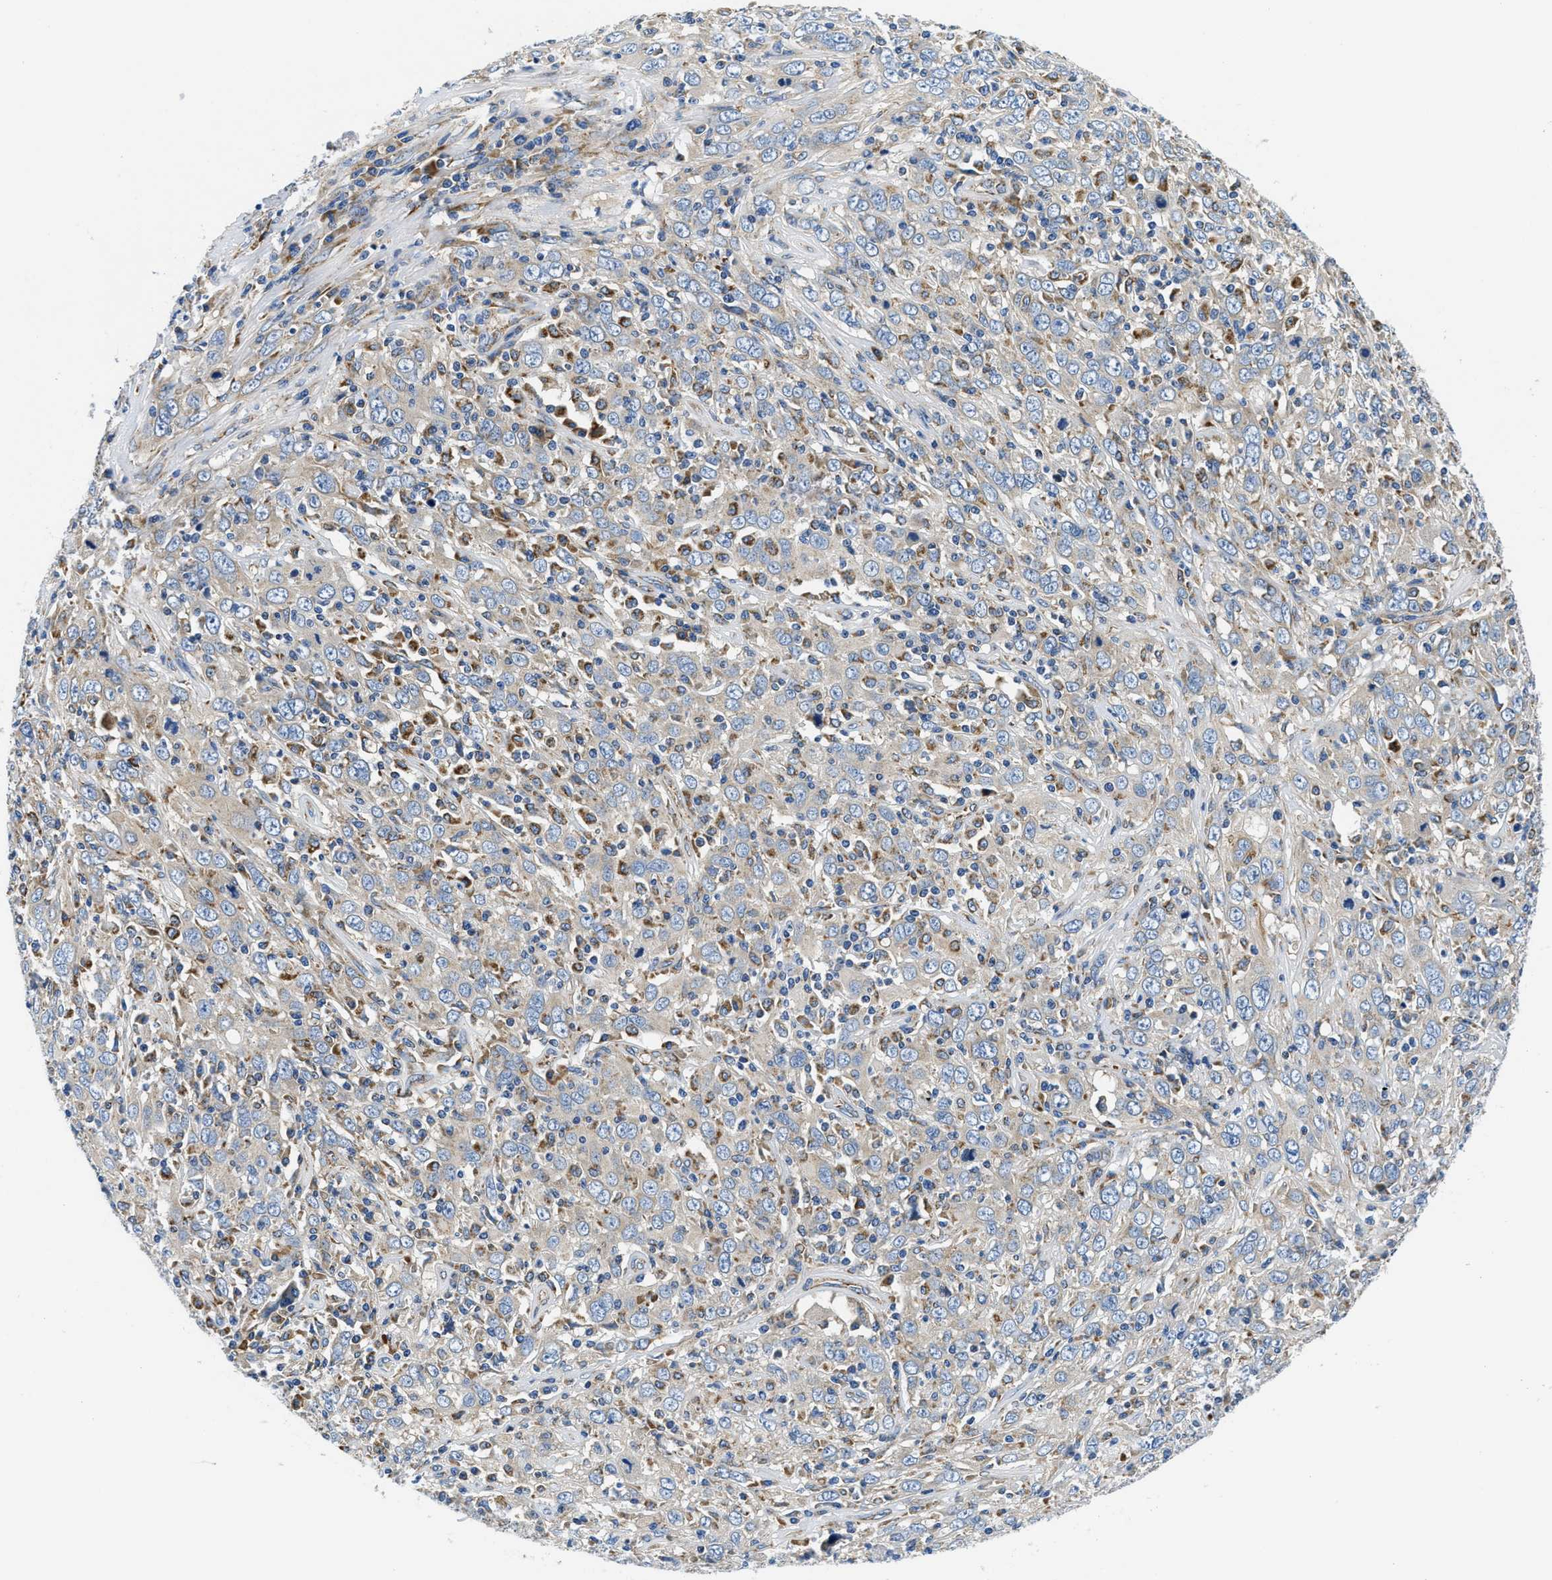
{"staining": {"intensity": "negative", "quantity": "none", "location": "none"}, "tissue": "cervical cancer", "cell_type": "Tumor cells", "image_type": "cancer", "snomed": [{"axis": "morphology", "description": "Squamous cell carcinoma, NOS"}, {"axis": "topography", "description": "Cervix"}], "caption": "This photomicrograph is of cervical cancer (squamous cell carcinoma) stained with immunohistochemistry (IHC) to label a protein in brown with the nuclei are counter-stained blue. There is no staining in tumor cells.", "gene": "SAMD4B", "patient": {"sex": "female", "age": 46}}